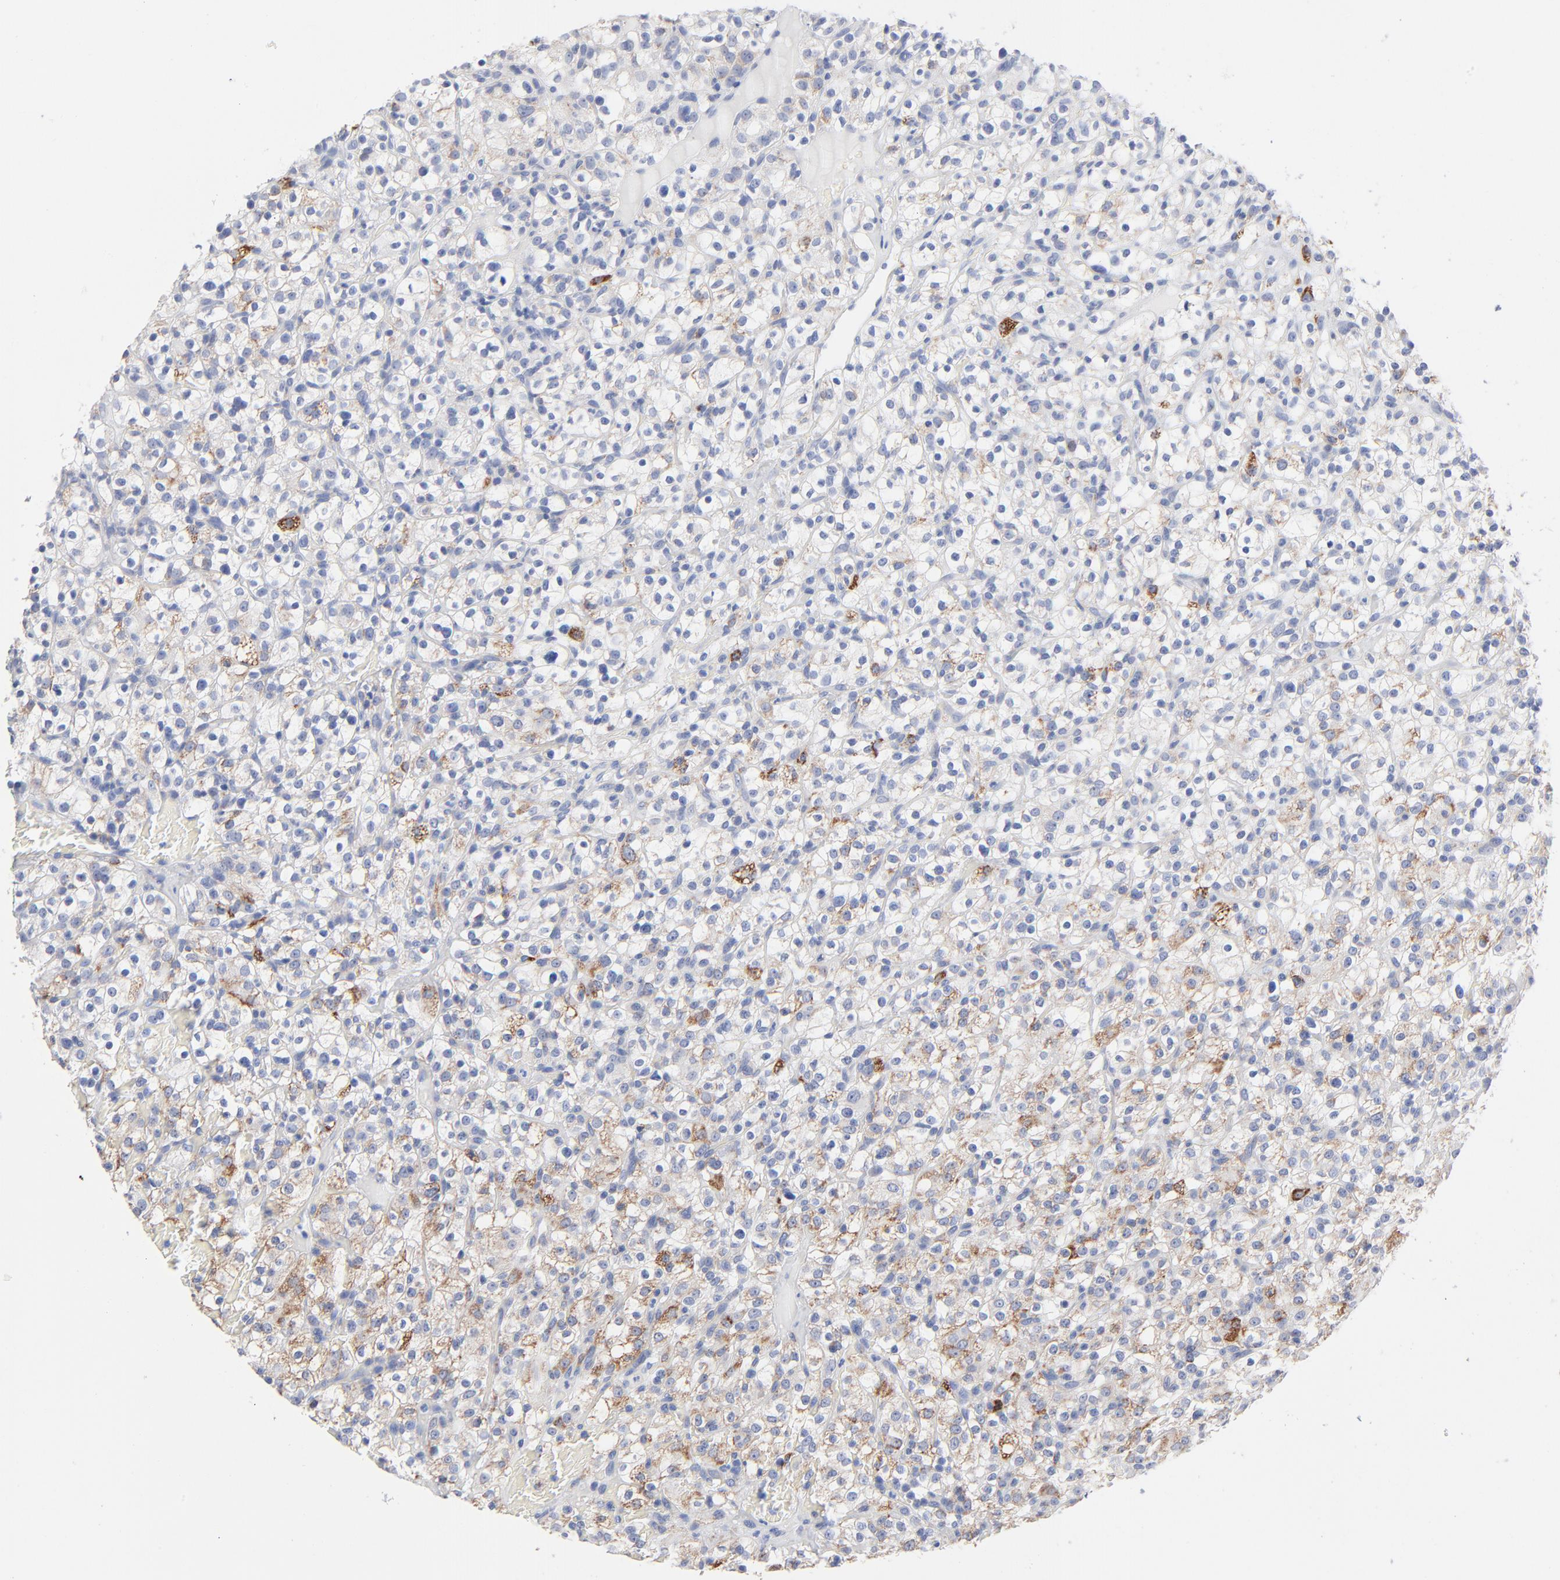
{"staining": {"intensity": "weak", "quantity": "<25%", "location": "cytoplasmic/membranous"}, "tissue": "renal cancer", "cell_type": "Tumor cells", "image_type": "cancer", "snomed": [{"axis": "morphology", "description": "Normal tissue, NOS"}, {"axis": "morphology", "description": "Adenocarcinoma, NOS"}, {"axis": "topography", "description": "Kidney"}], "caption": "IHC micrograph of neoplastic tissue: human adenocarcinoma (renal) stained with DAB (3,3'-diaminobenzidine) demonstrates no significant protein staining in tumor cells. Brightfield microscopy of IHC stained with DAB (3,3'-diaminobenzidine) (brown) and hematoxylin (blue), captured at high magnification.", "gene": "CHCHD10", "patient": {"sex": "female", "age": 72}}